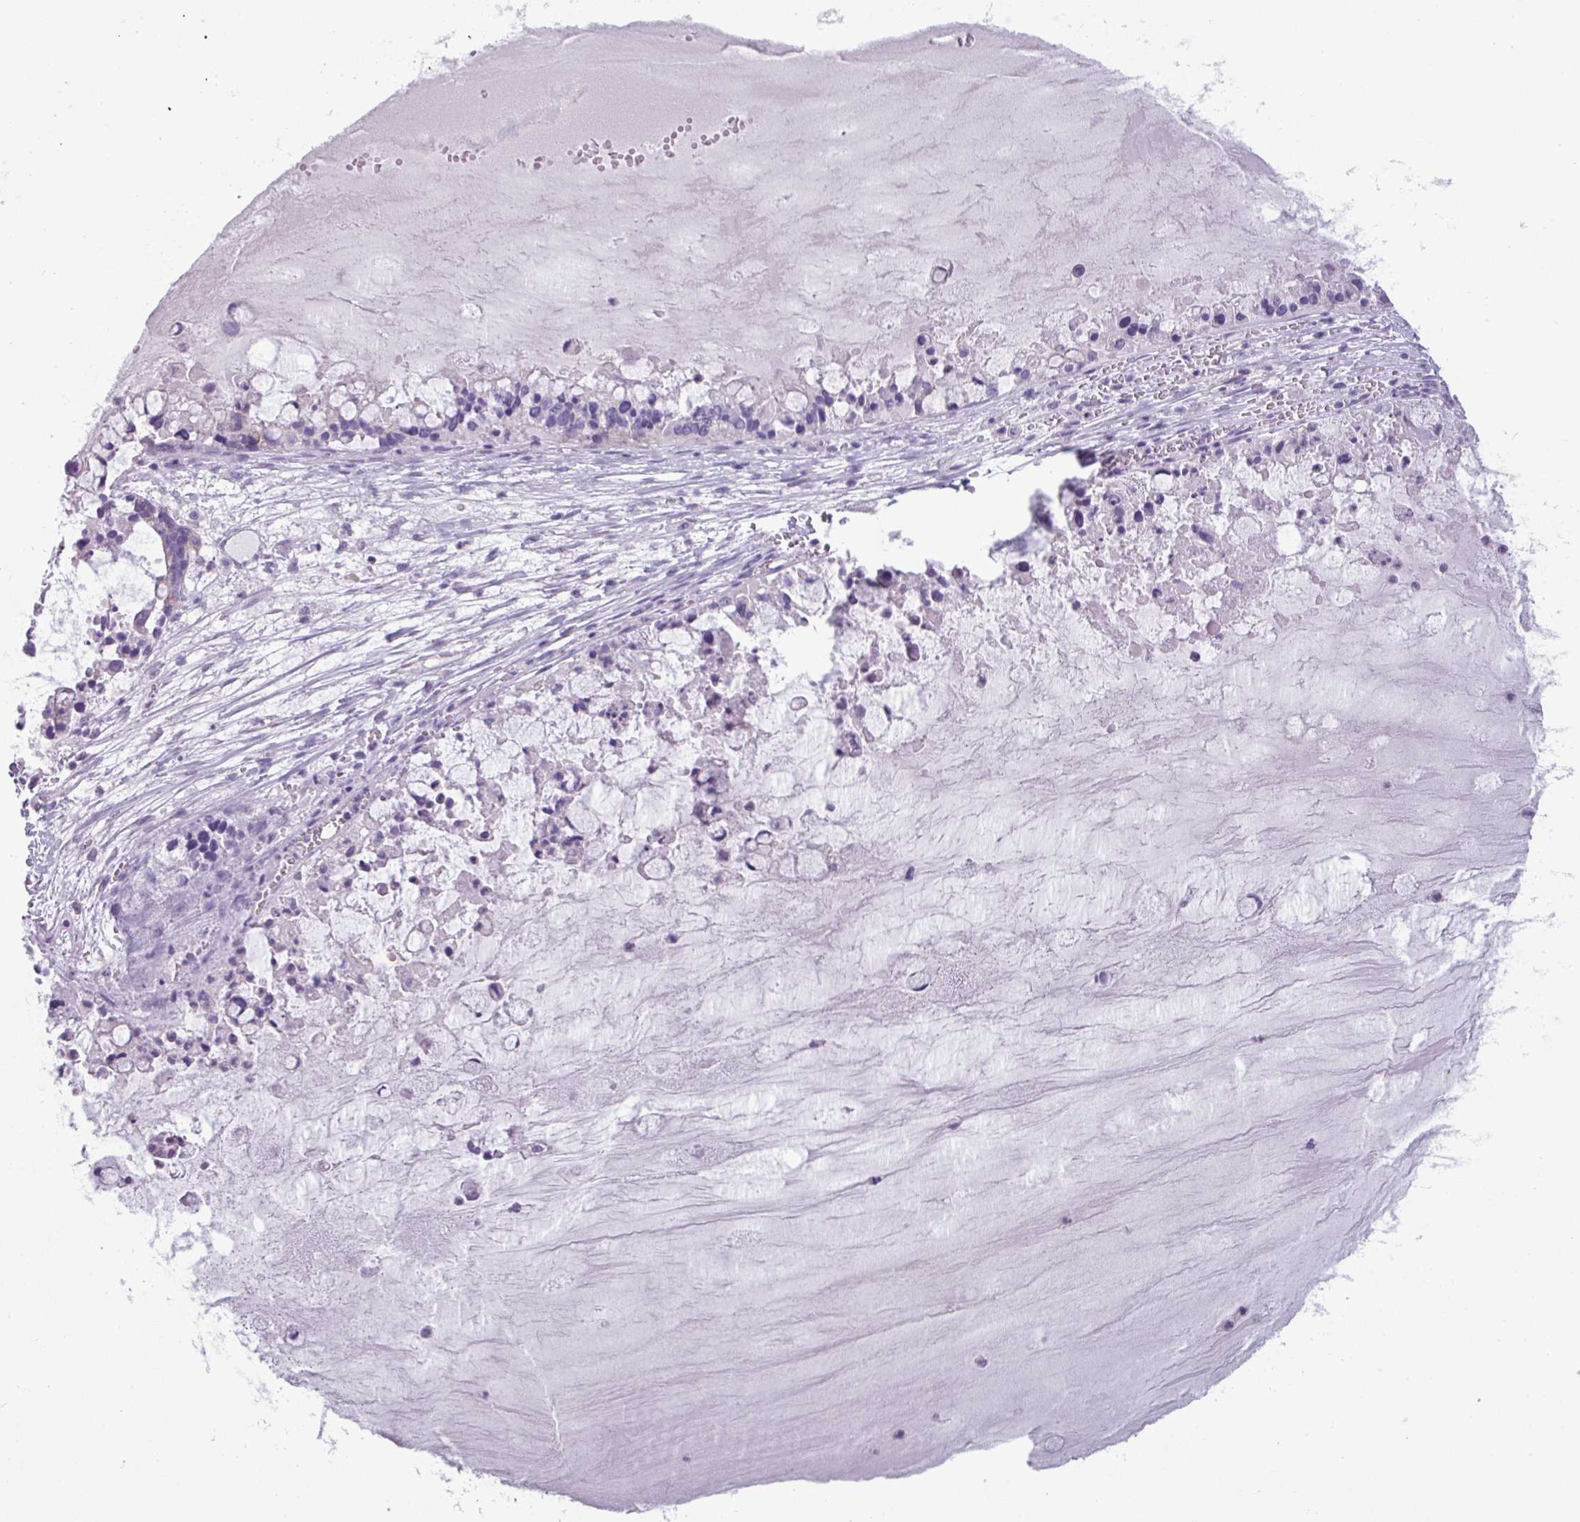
{"staining": {"intensity": "moderate", "quantity": "<25%", "location": "cytoplasmic/membranous"}, "tissue": "ovarian cancer", "cell_type": "Tumor cells", "image_type": "cancer", "snomed": [{"axis": "morphology", "description": "Cystadenocarcinoma, mucinous, NOS"}, {"axis": "topography", "description": "Ovary"}], "caption": "Mucinous cystadenocarcinoma (ovarian) tissue shows moderate cytoplasmic/membranous expression in about <25% of tumor cells", "gene": "ADGRE1", "patient": {"sex": "female", "age": 63}}